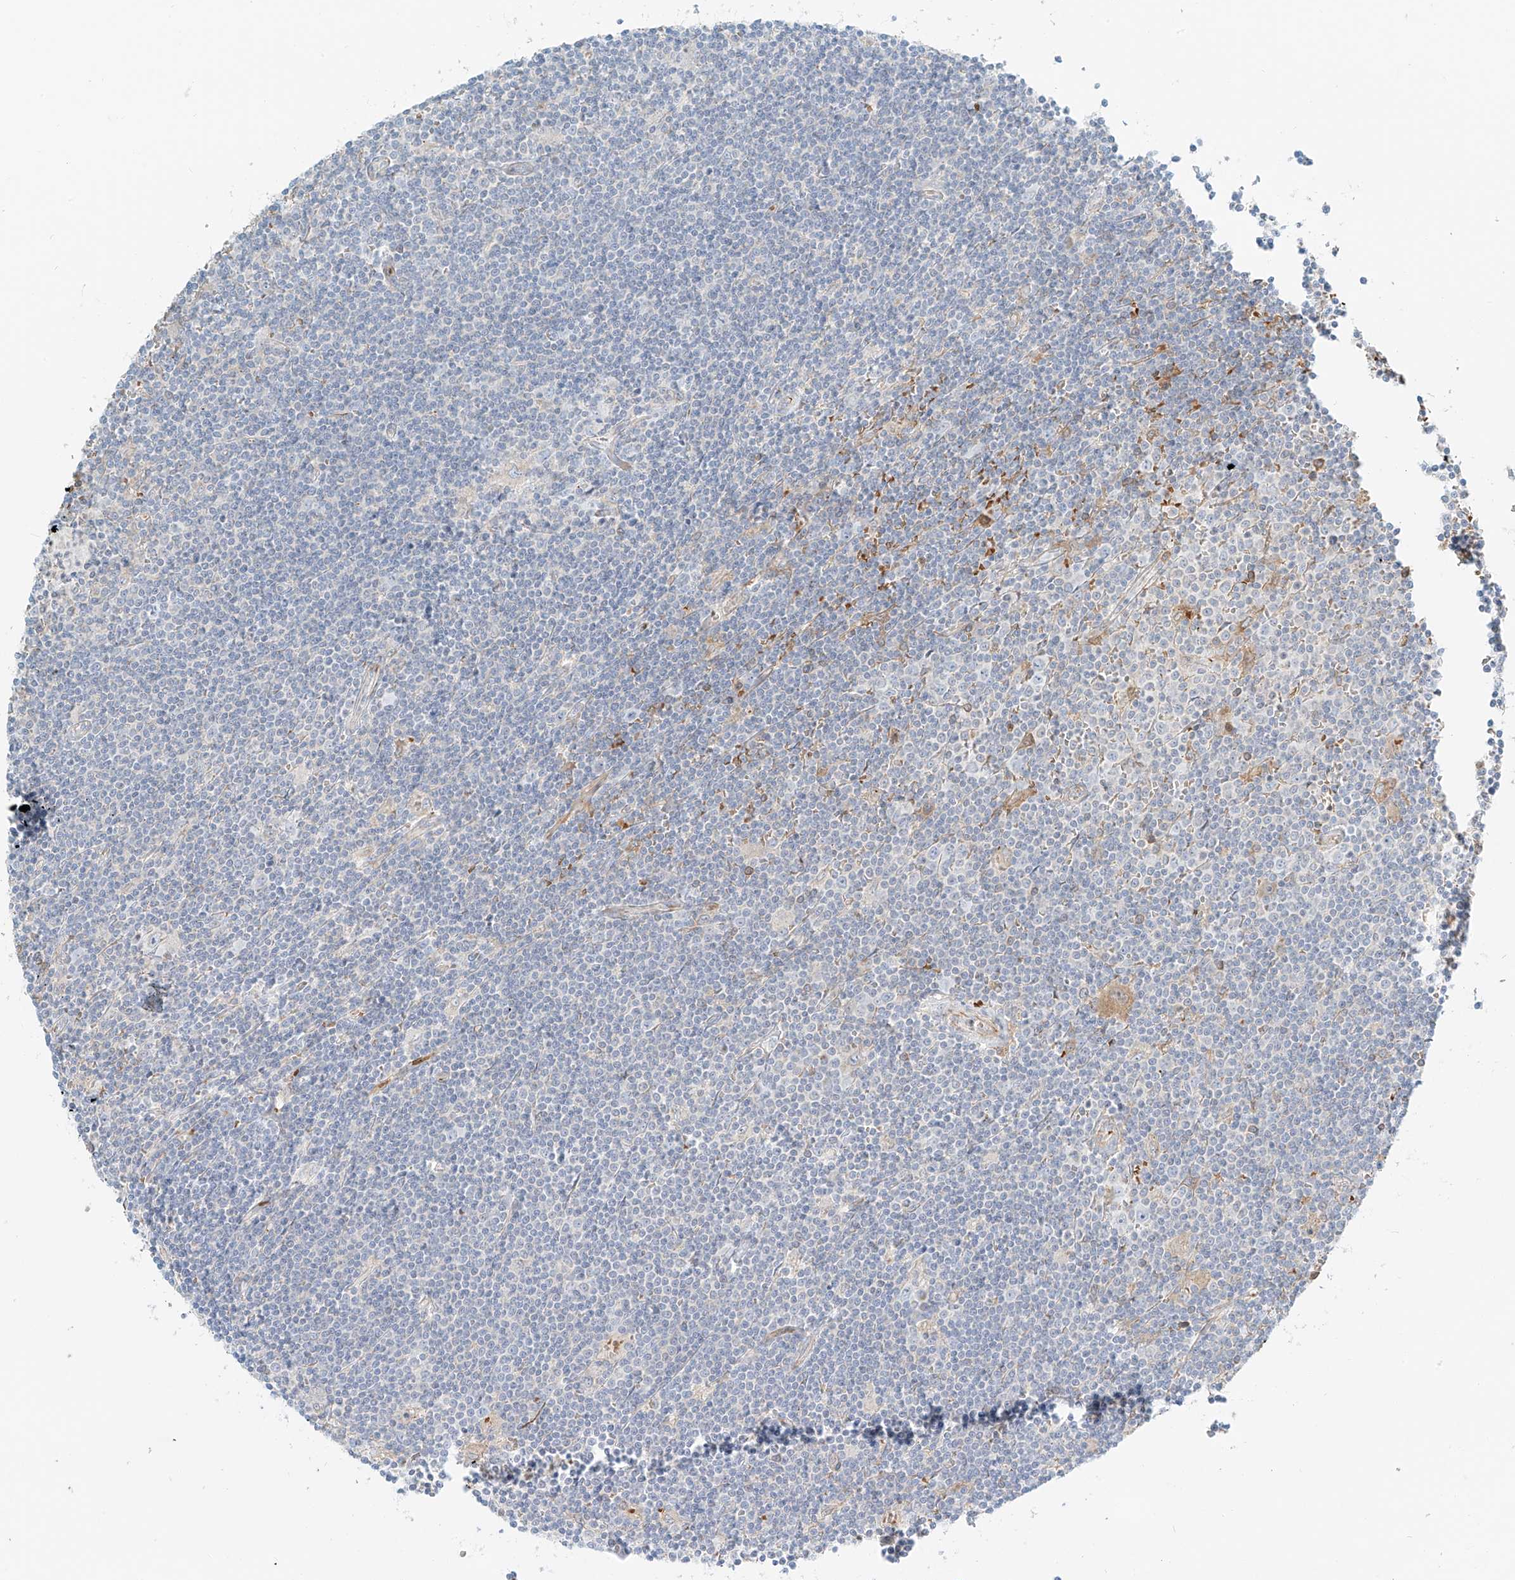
{"staining": {"intensity": "weak", "quantity": "<25%", "location": "cytoplasmic/membranous"}, "tissue": "lymphoma", "cell_type": "Tumor cells", "image_type": "cancer", "snomed": [{"axis": "morphology", "description": "Malignant lymphoma, non-Hodgkin's type, Low grade"}, {"axis": "topography", "description": "Spleen"}], "caption": "IHC of human low-grade malignant lymphoma, non-Hodgkin's type displays no staining in tumor cells.", "gene": "EIPR1", "patient": {"sex": "male", "age": 76}}